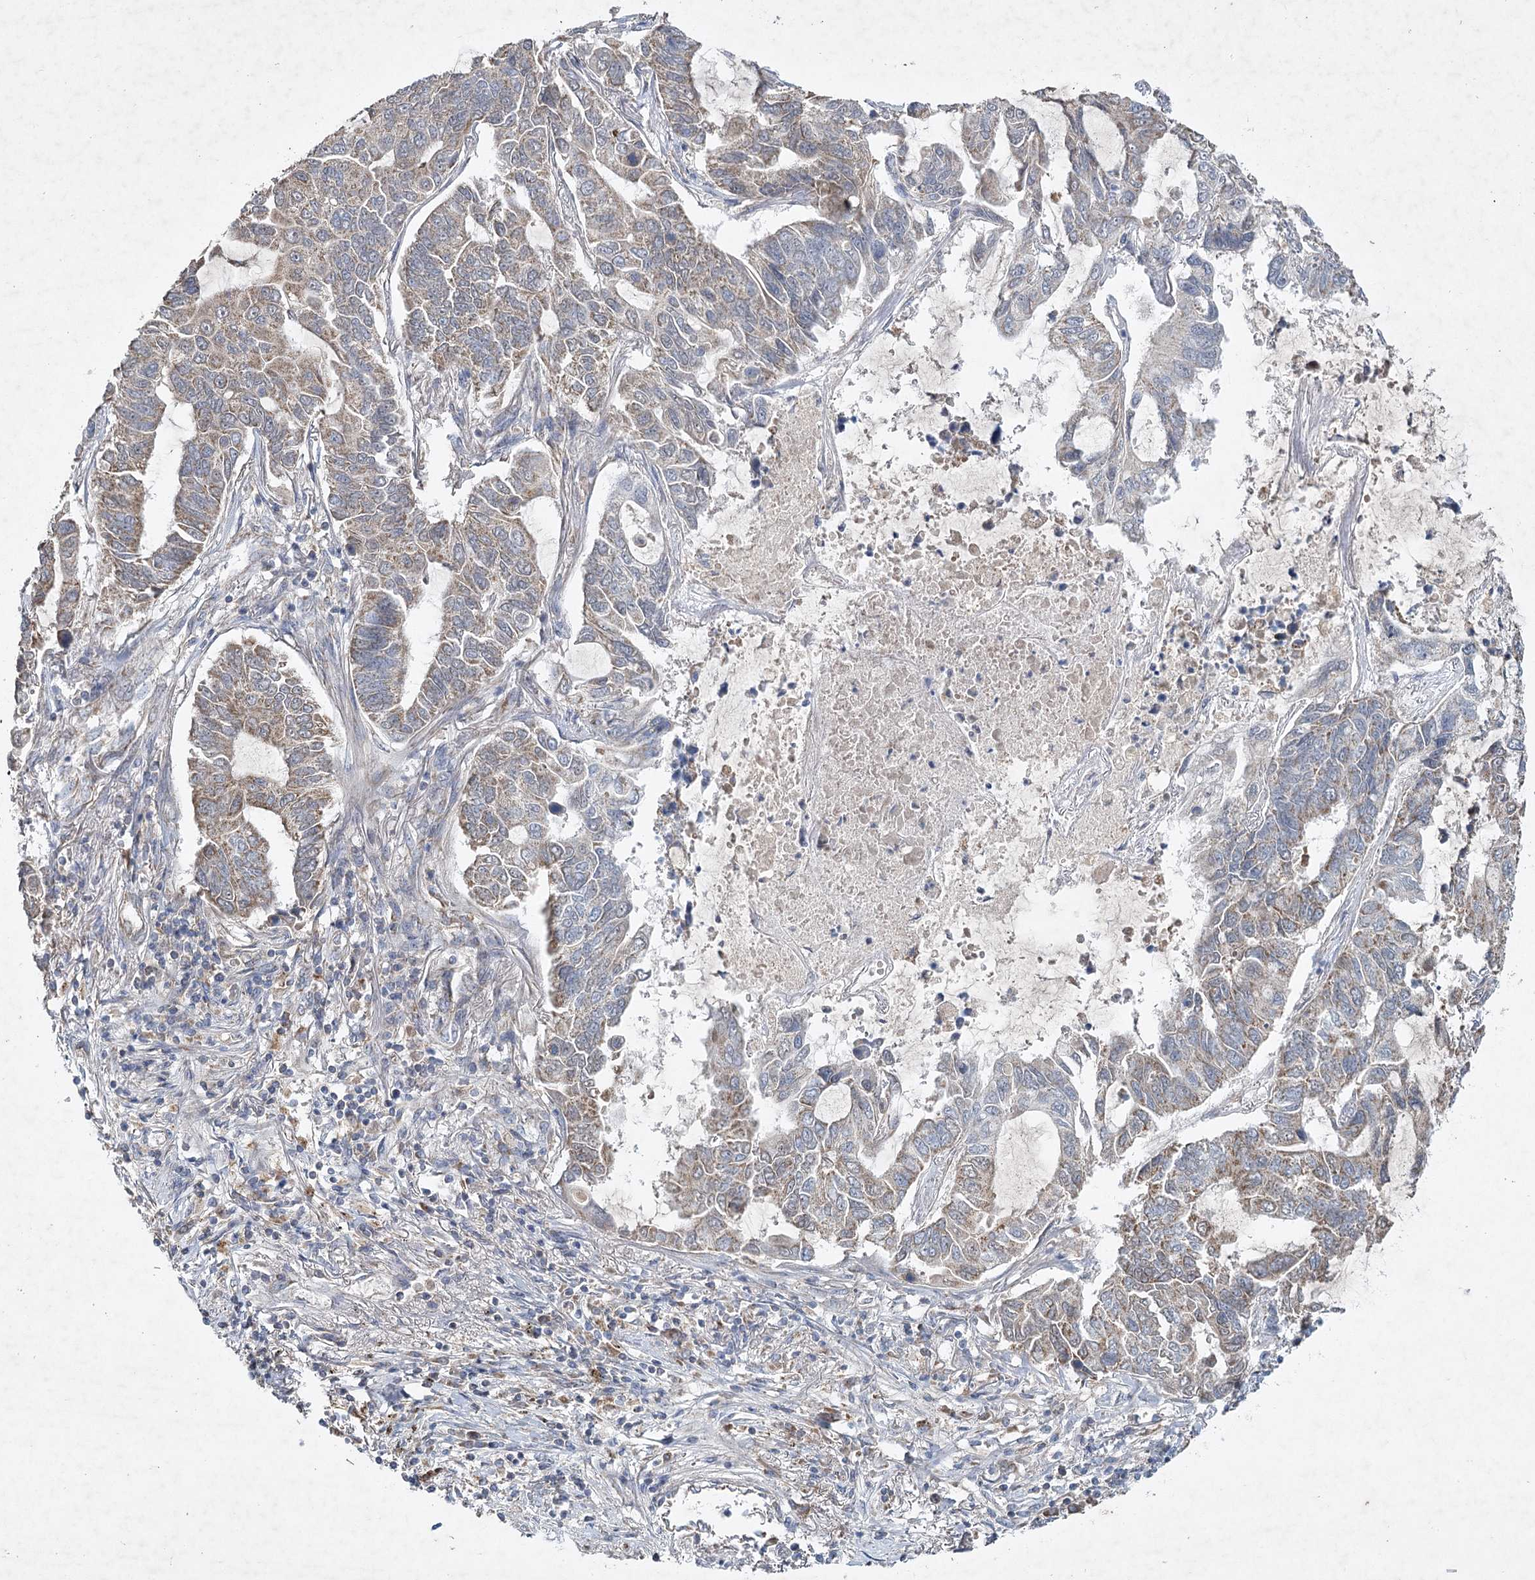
{"staining": {"intensity": "weak", "quantity": ">75%", "location": "cytoplasmic/membranous"}, "tissue": "lung cancer", "cell_type": "Tumor cells", "image_type": "cancer", "snomed": [{"axis": "morphology", "description": "Adenocarcinoma, NOS"}, {"axis": "topography", "description": "Lung"}], "caption": "Immunohistochemistry of lung cancer displays low levels of weak cytoplasmic/membranous staining in about >75% of tumor cells. (DAB (3,3'-diaminobenzidine) = brown stain, brightfield microscopy at high magnification).", "gene": "MRPL44", "patient": {"sex": "male", "age": 64}}